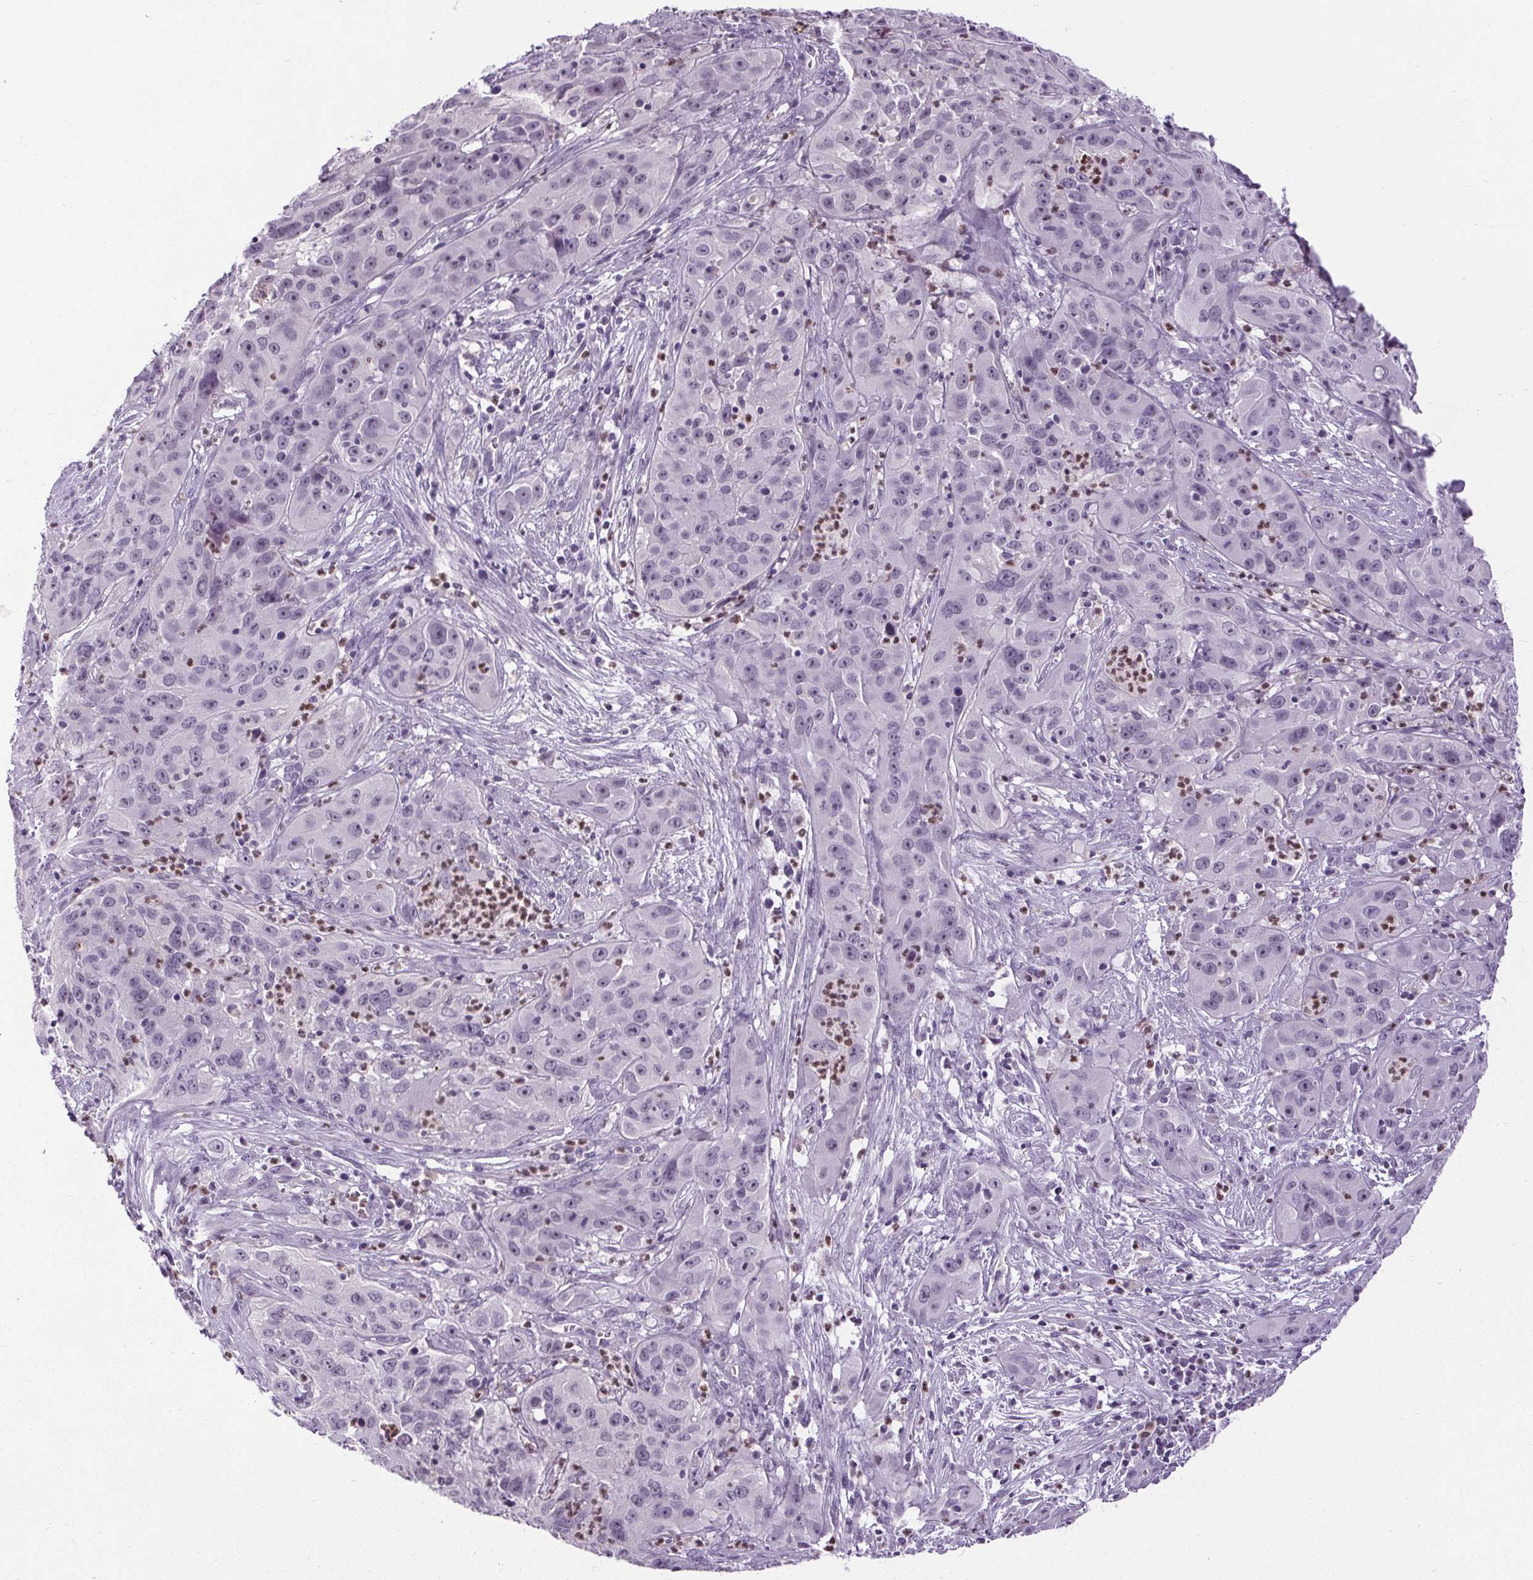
{"staining": {"intensity": "negative", "quantity": "none", "location": "none"}, "tissue": "cervical cancer", "cell_type": "Tumor cells", "image_type": "cancer", "snomed": [{"axis": "morphology", "description": "Squamous cell carcinoma, NOS"}, {"axis": "topography", "description": "Cervix"}], "caption": "IHC of human cervical cancer reveals no positivity in tumor cells. (Stains: DAB immunohistochemistry with hematoxylin counter stain, Microscopy: brightfield microscopy at high magnification).", "gene": "TMEM240", "patient": {"sex": "female", "age": 32}}